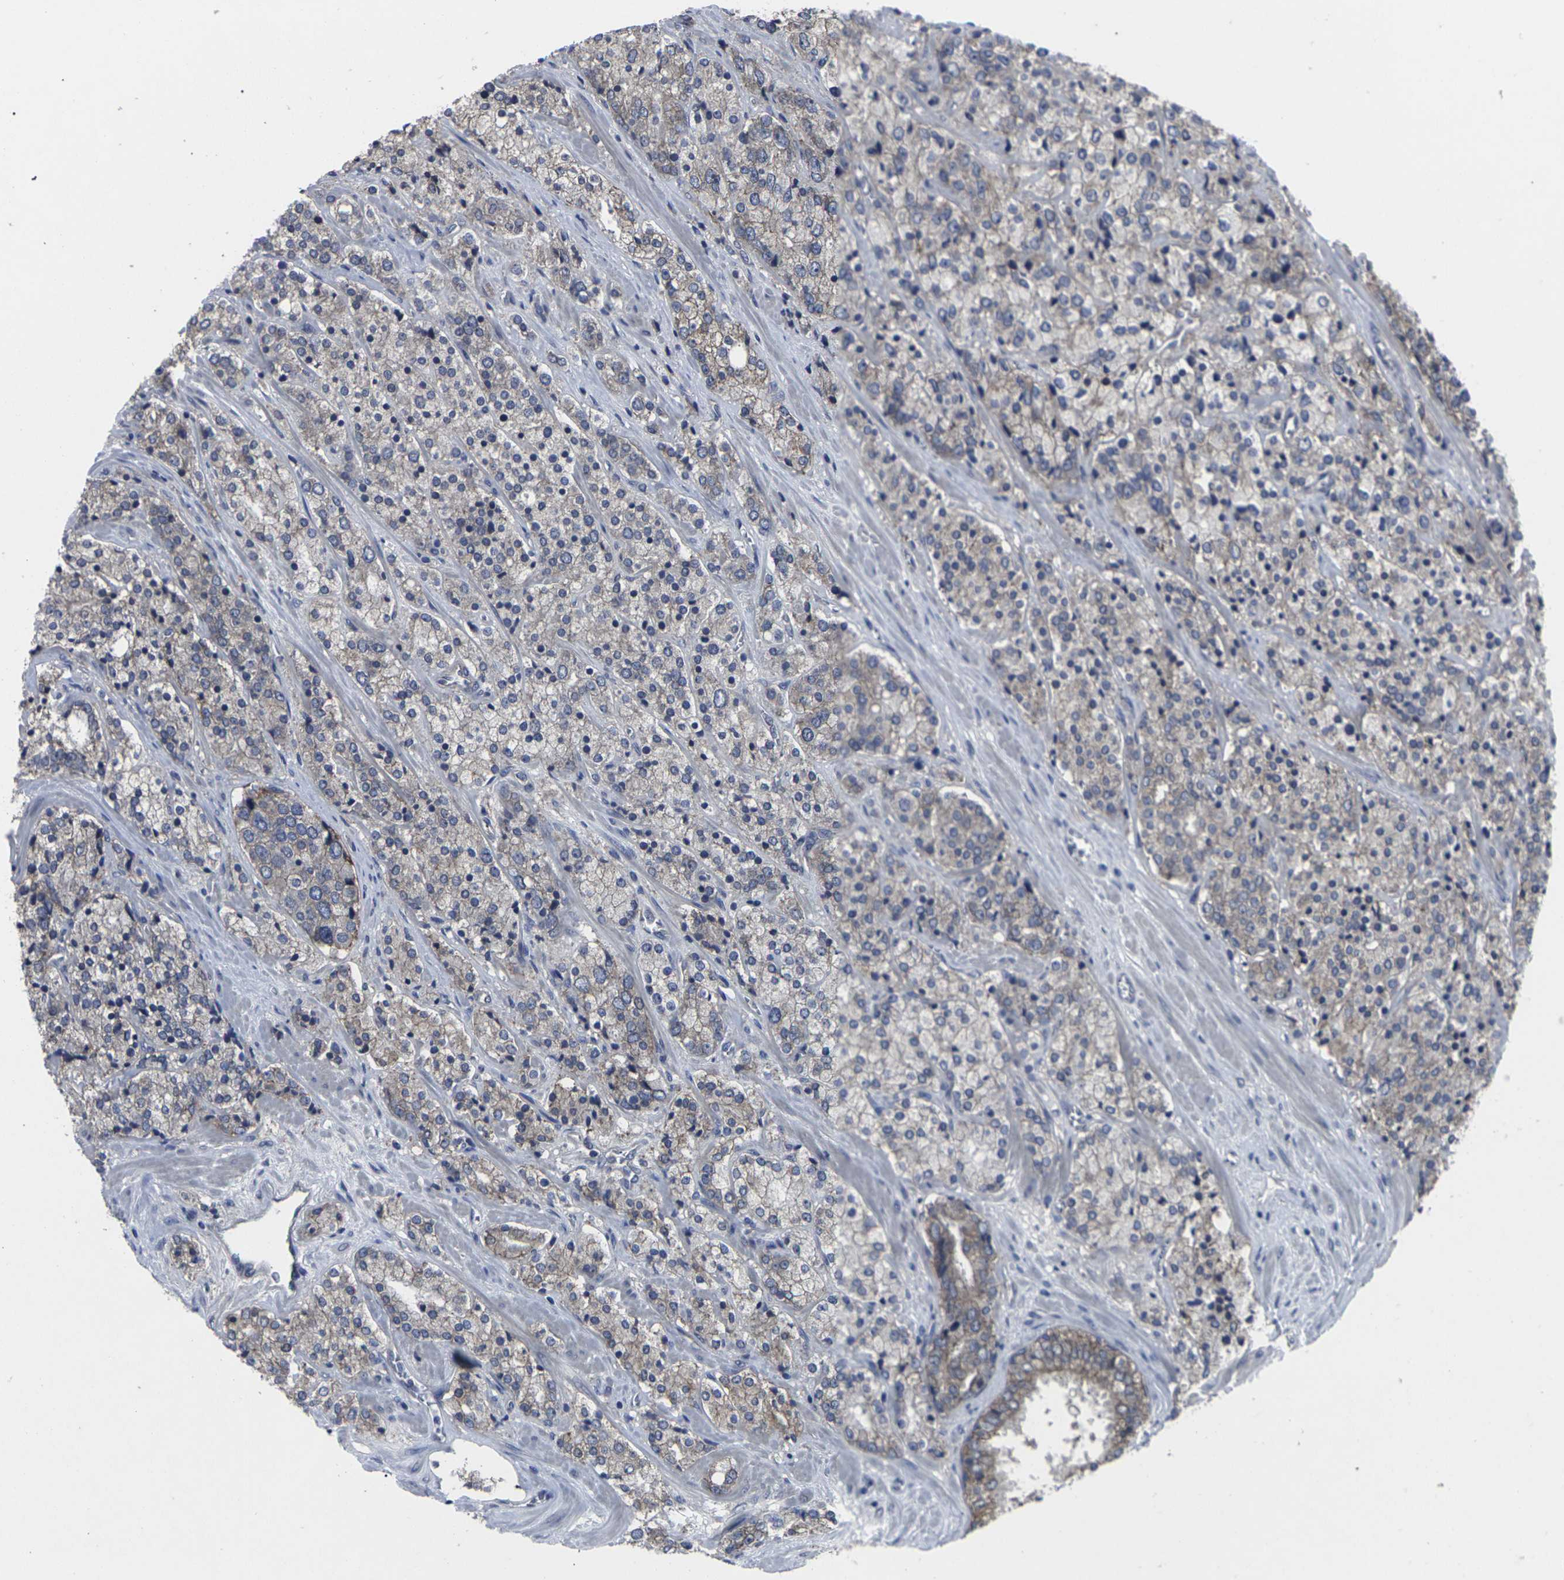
{"staining": {"intensity": "weak", "quantity": ">75%", "location": "cytoplasmic/membranous"}, "tissue": "prostate cancer", "cell_type": "Tumor cells", "image_type": "cancer", "snomed": [{"axis": "morphology", "description": "Adenocarcinoma, High grade"}, {"axis": "topography", "description": "Prostate"}], "caption": "Human prostate cancer stained for a protein (brown) shows weak cytoplasmic/membranous positive positivity in approximately >75% of tumor cells.", "gene": "MAPKAPK2", "patient": {"sex": "male", "age": 71}}